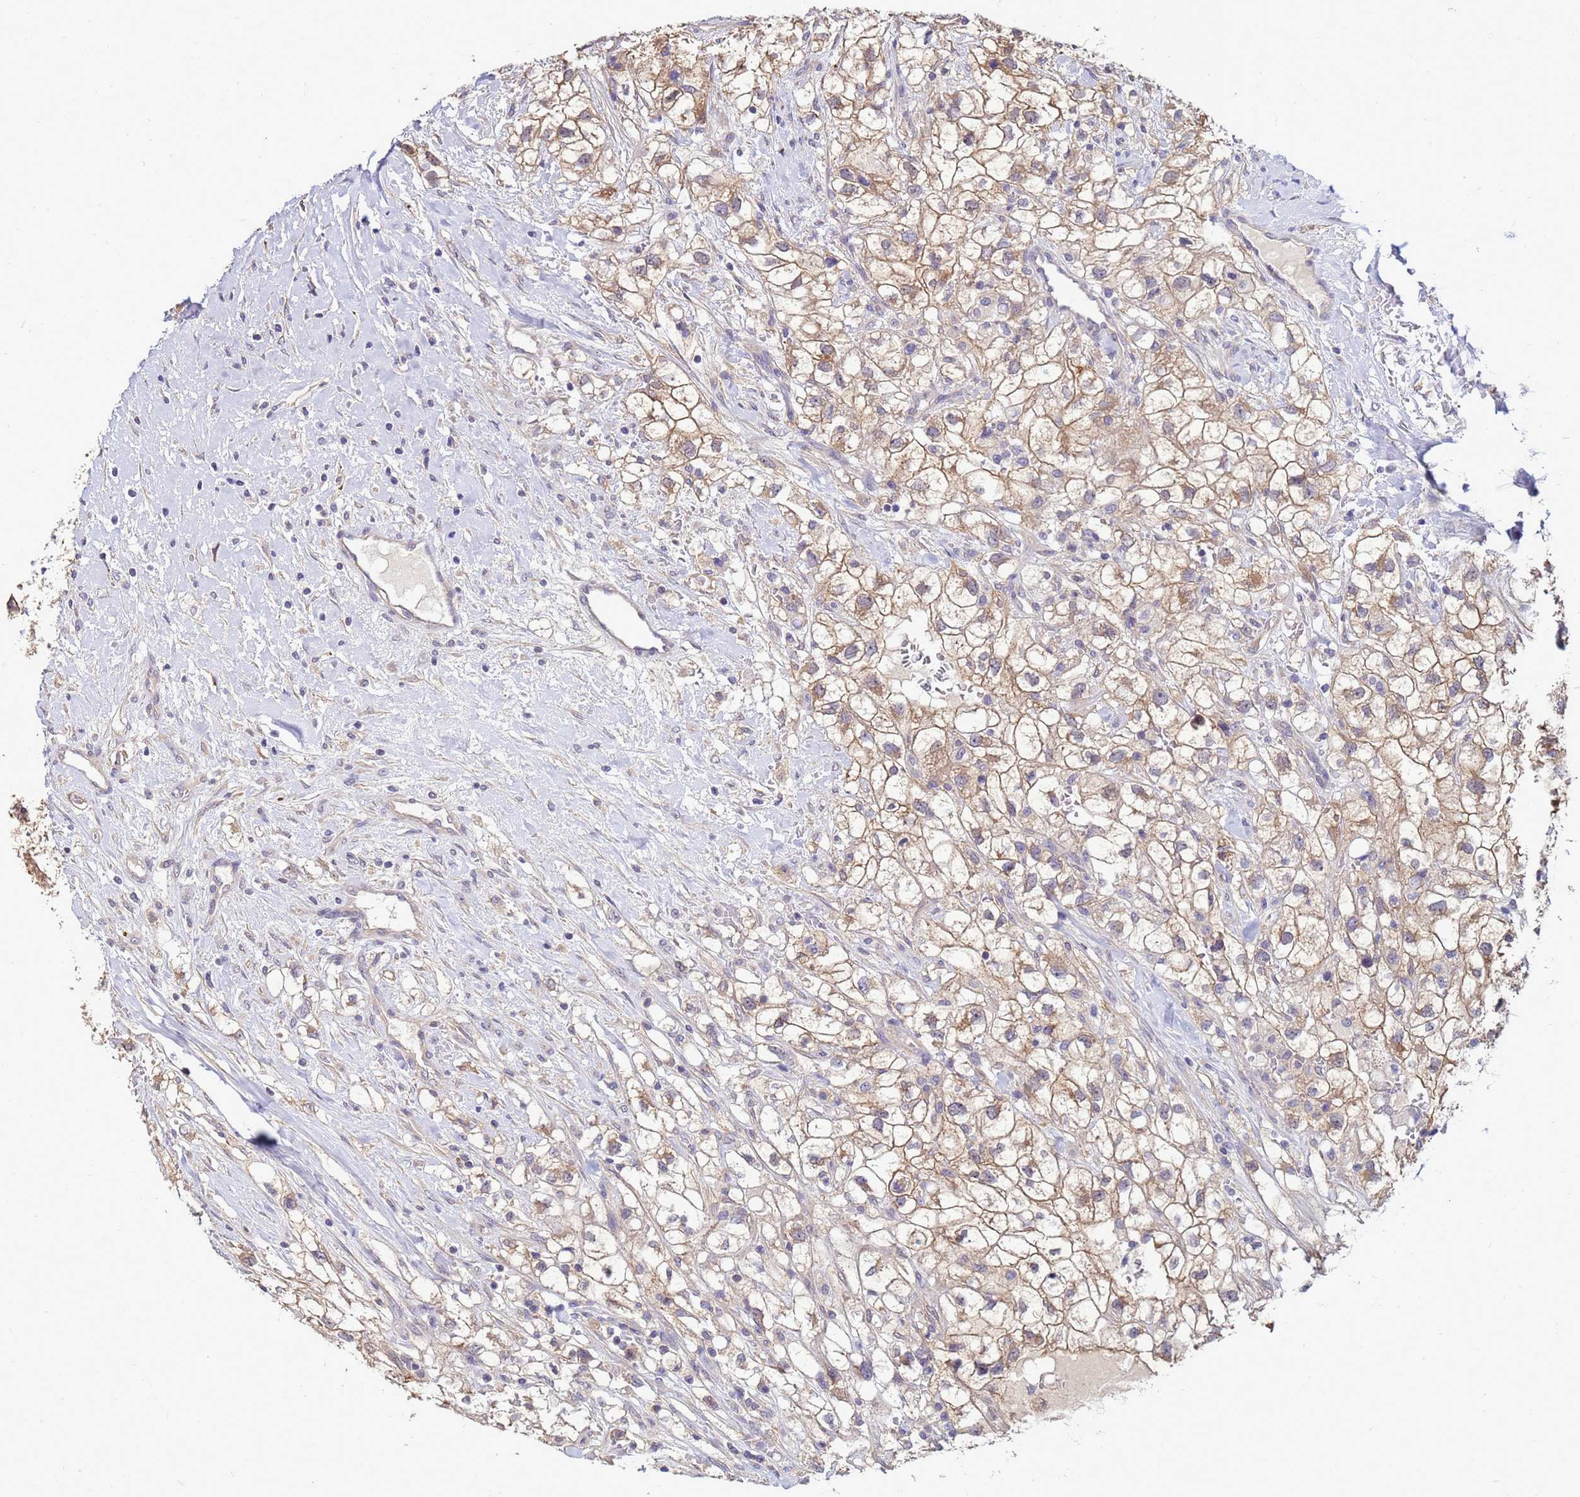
{"staining": {"intensity": "moderate", "quantity": ">75%", "location": "cytoplasmic/membranous"}, "tissue": "renal cancer", "cell_type": "Tumor cells", "image_type": "cancer", "snomed": [{"axis": "morphology", "description": "Adenocarcinoma, NOS"}, {"axis": "topography", "description": "Kidney"}], "caption": "Approximately >75% of tumor cells in human renal adenocarcinoma display moderate cytoplasmic/membranous protein expression as visualized by brown immunohistochemical staining.", "gene": "NAXE", "patient": {"sex": "male", "age": 59}}